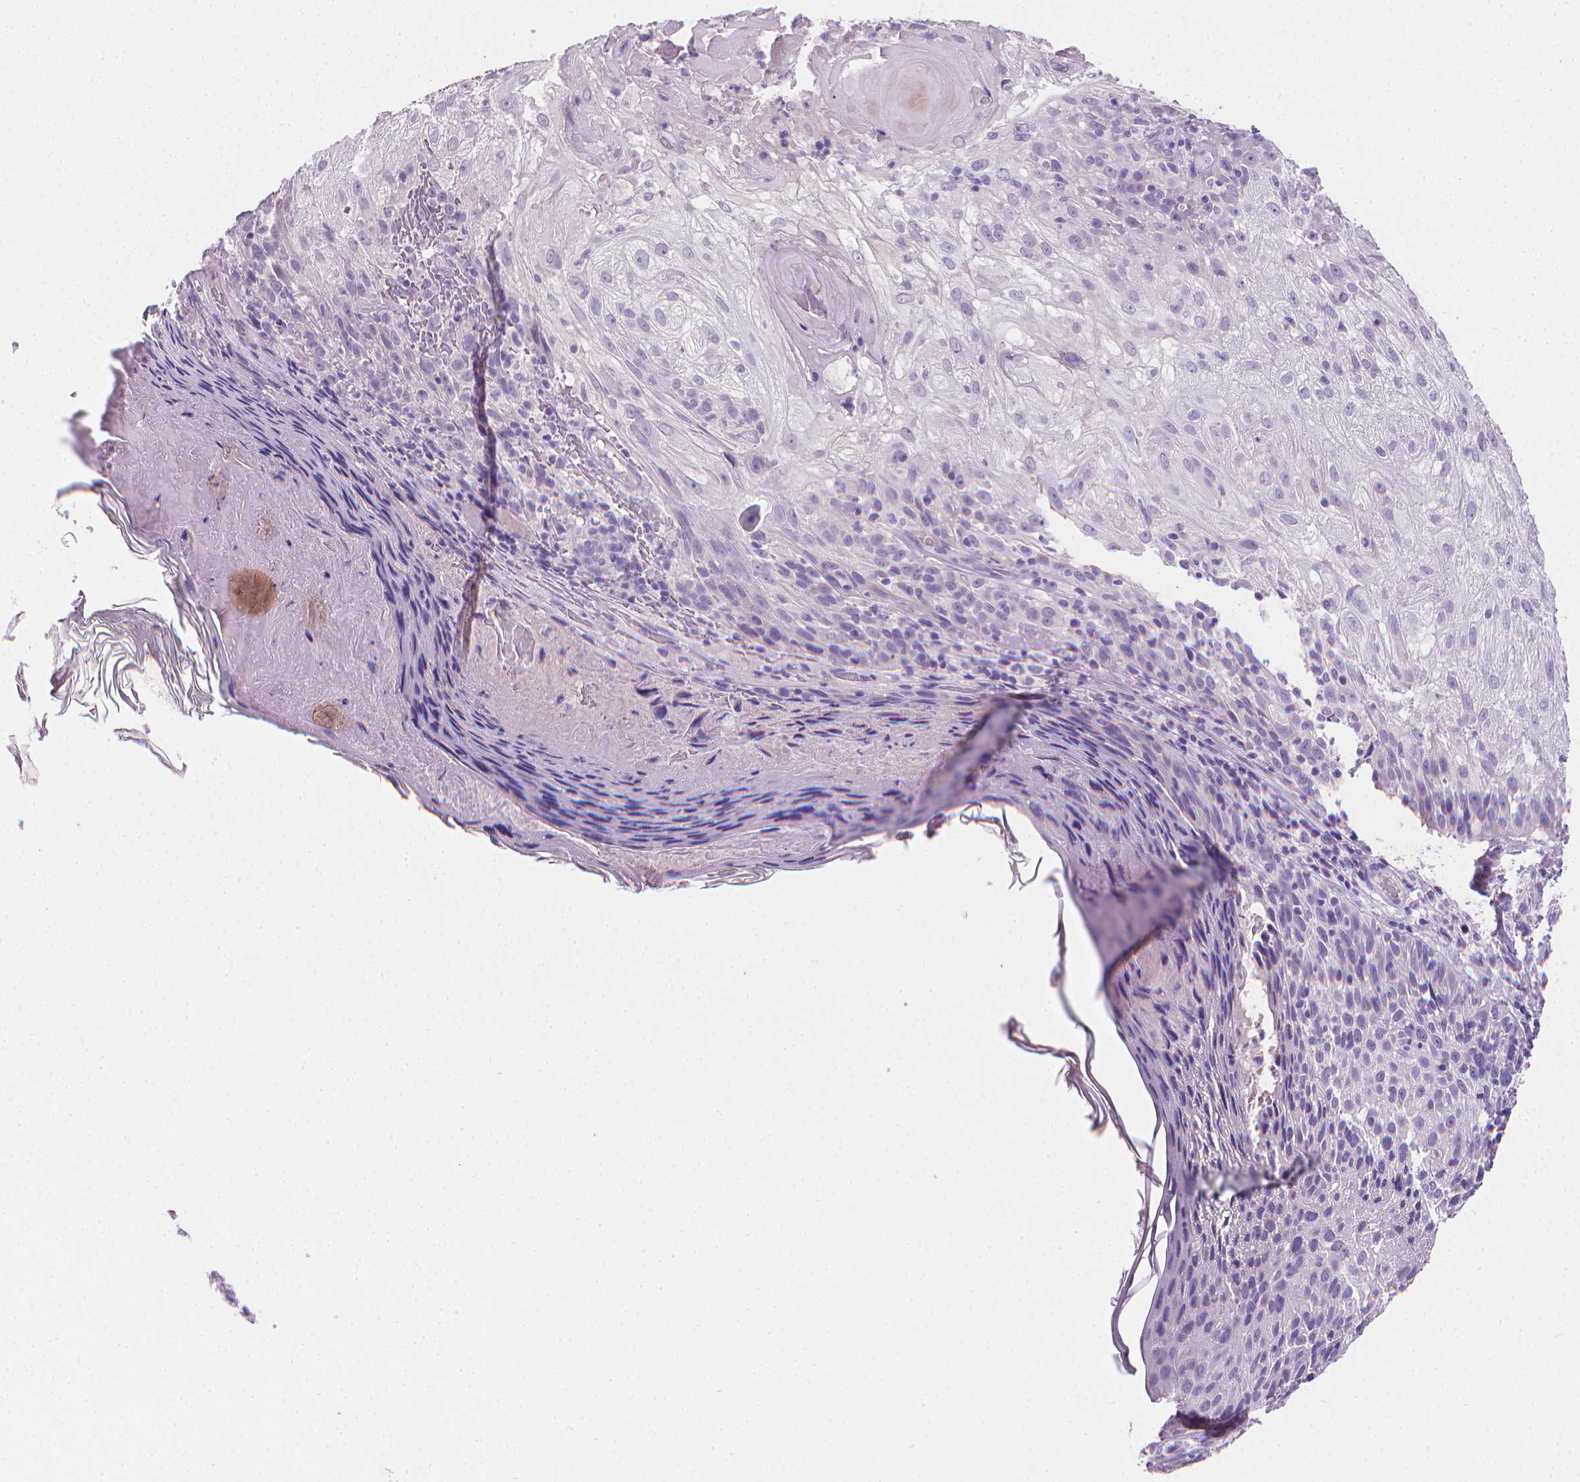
{"staining": {"intensity": "negative", "quantity": "none", "location": "none"}, "tissue": "skin cancer", "cell_type": "Tumor cells", "image_type": "cancer", "snomed": [{"axis": "morphology", "description": "Normal tissue, NOS"}, {"axis": "morphology", "description": "Squamous cell carcinoma, NOS"}, {"axis": "topography", "description": "Skin"}], "caption": "A high-resolution image shows immunohistochemistry staining of skin cancer, which exhibits no significant positivity in tumor cells.", "gene": "TNNI2", "patient": {"sex": "female", "age": 83}}